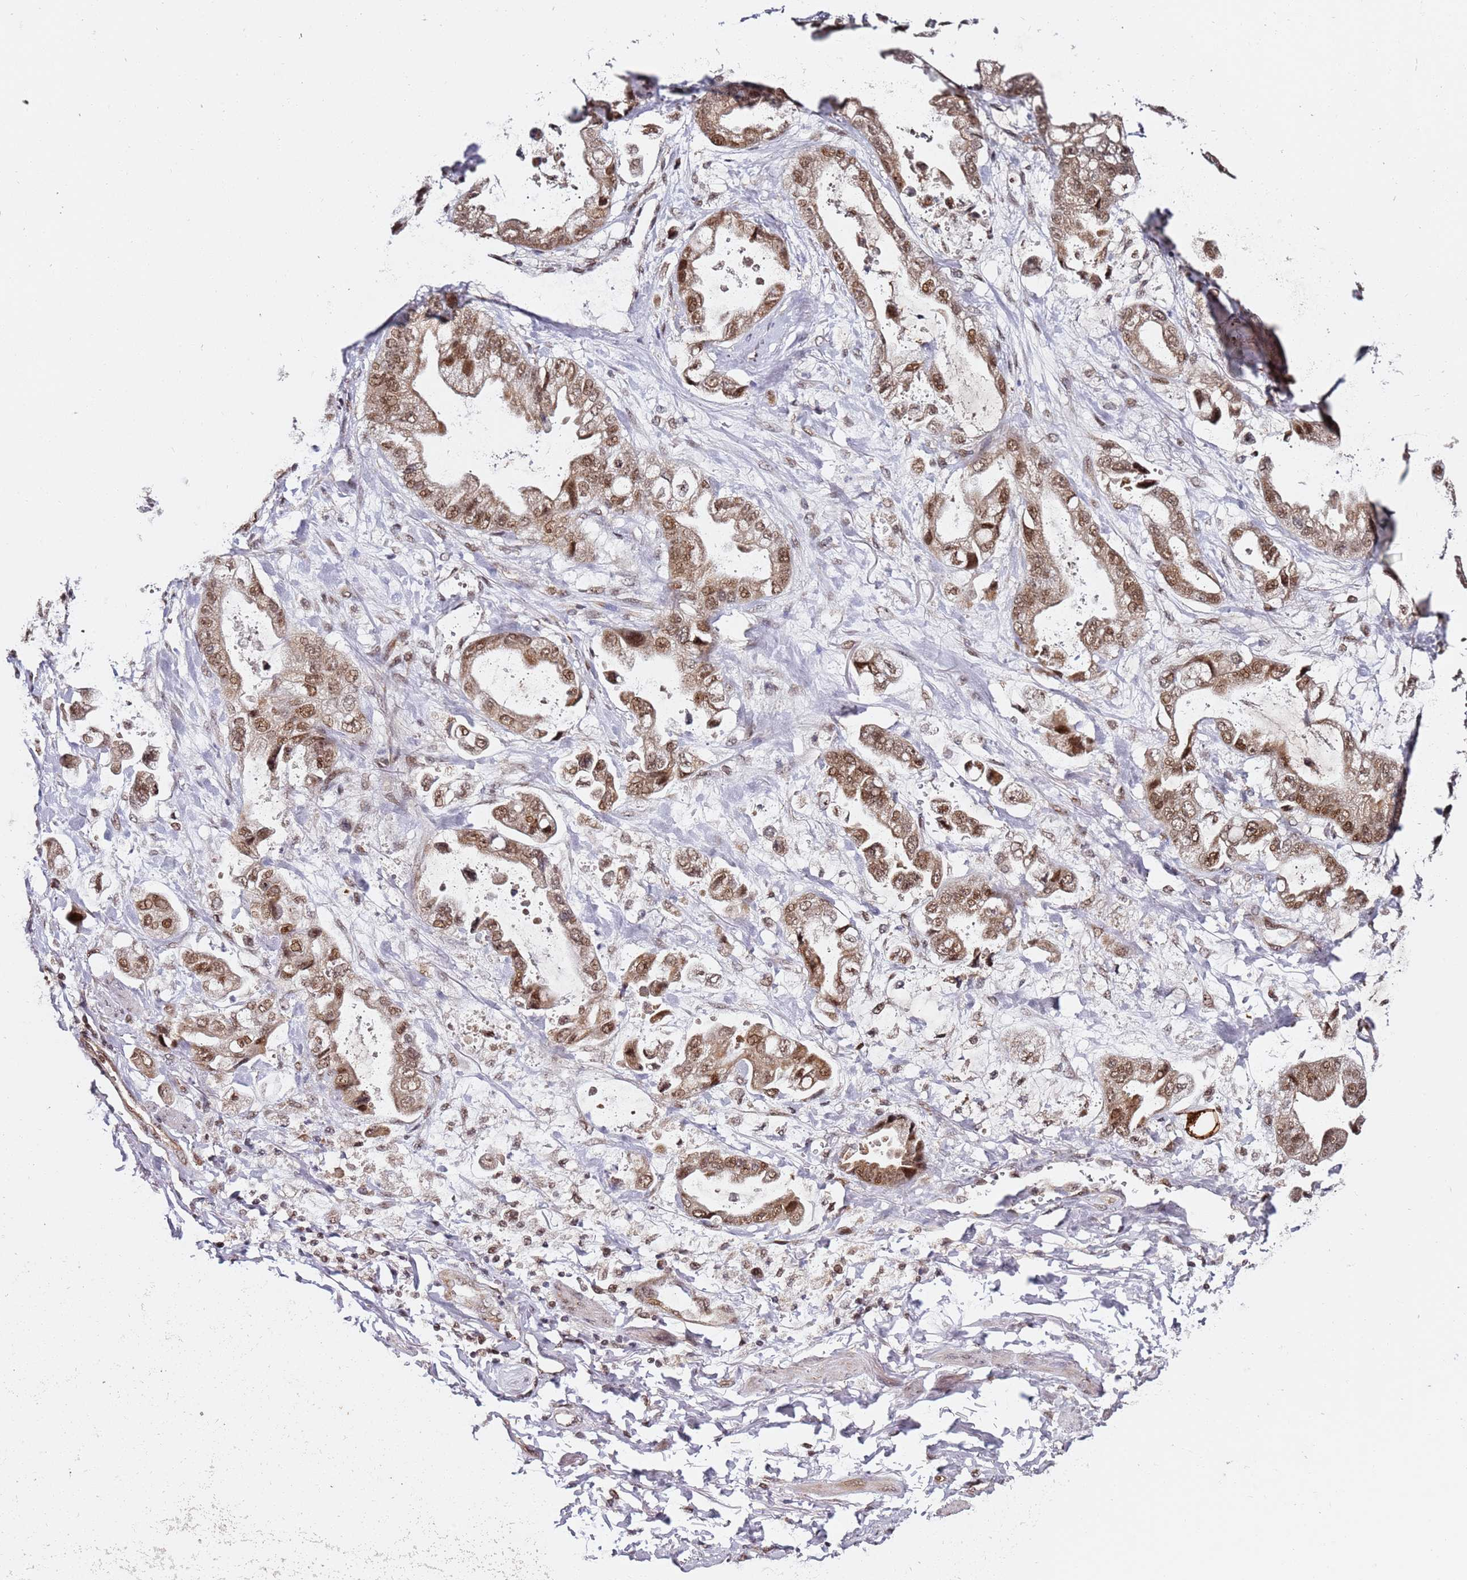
{"staining": {"intensity": "moderate", "quantity": ">75%", "location": "cytoplasmic/membranous,nuclear"}, "tissue": "stomach cancer", "cell_type": "Tumor cells", "image_type": "cancer", "snomed": [{"axis": "morphology", "description": "Adenocarcinoma, NOS"}, {"axis": "topography", "description": "Stomach"}], "caption": "This is an image of IHC staining of adenocarcinoma (stomach), which shows moderate expression in the cytoplasmic/membranous and nuclear of tumor cells.", "gene": "TP53AIP1", "patient": {"sex": "male", "age": 62}}